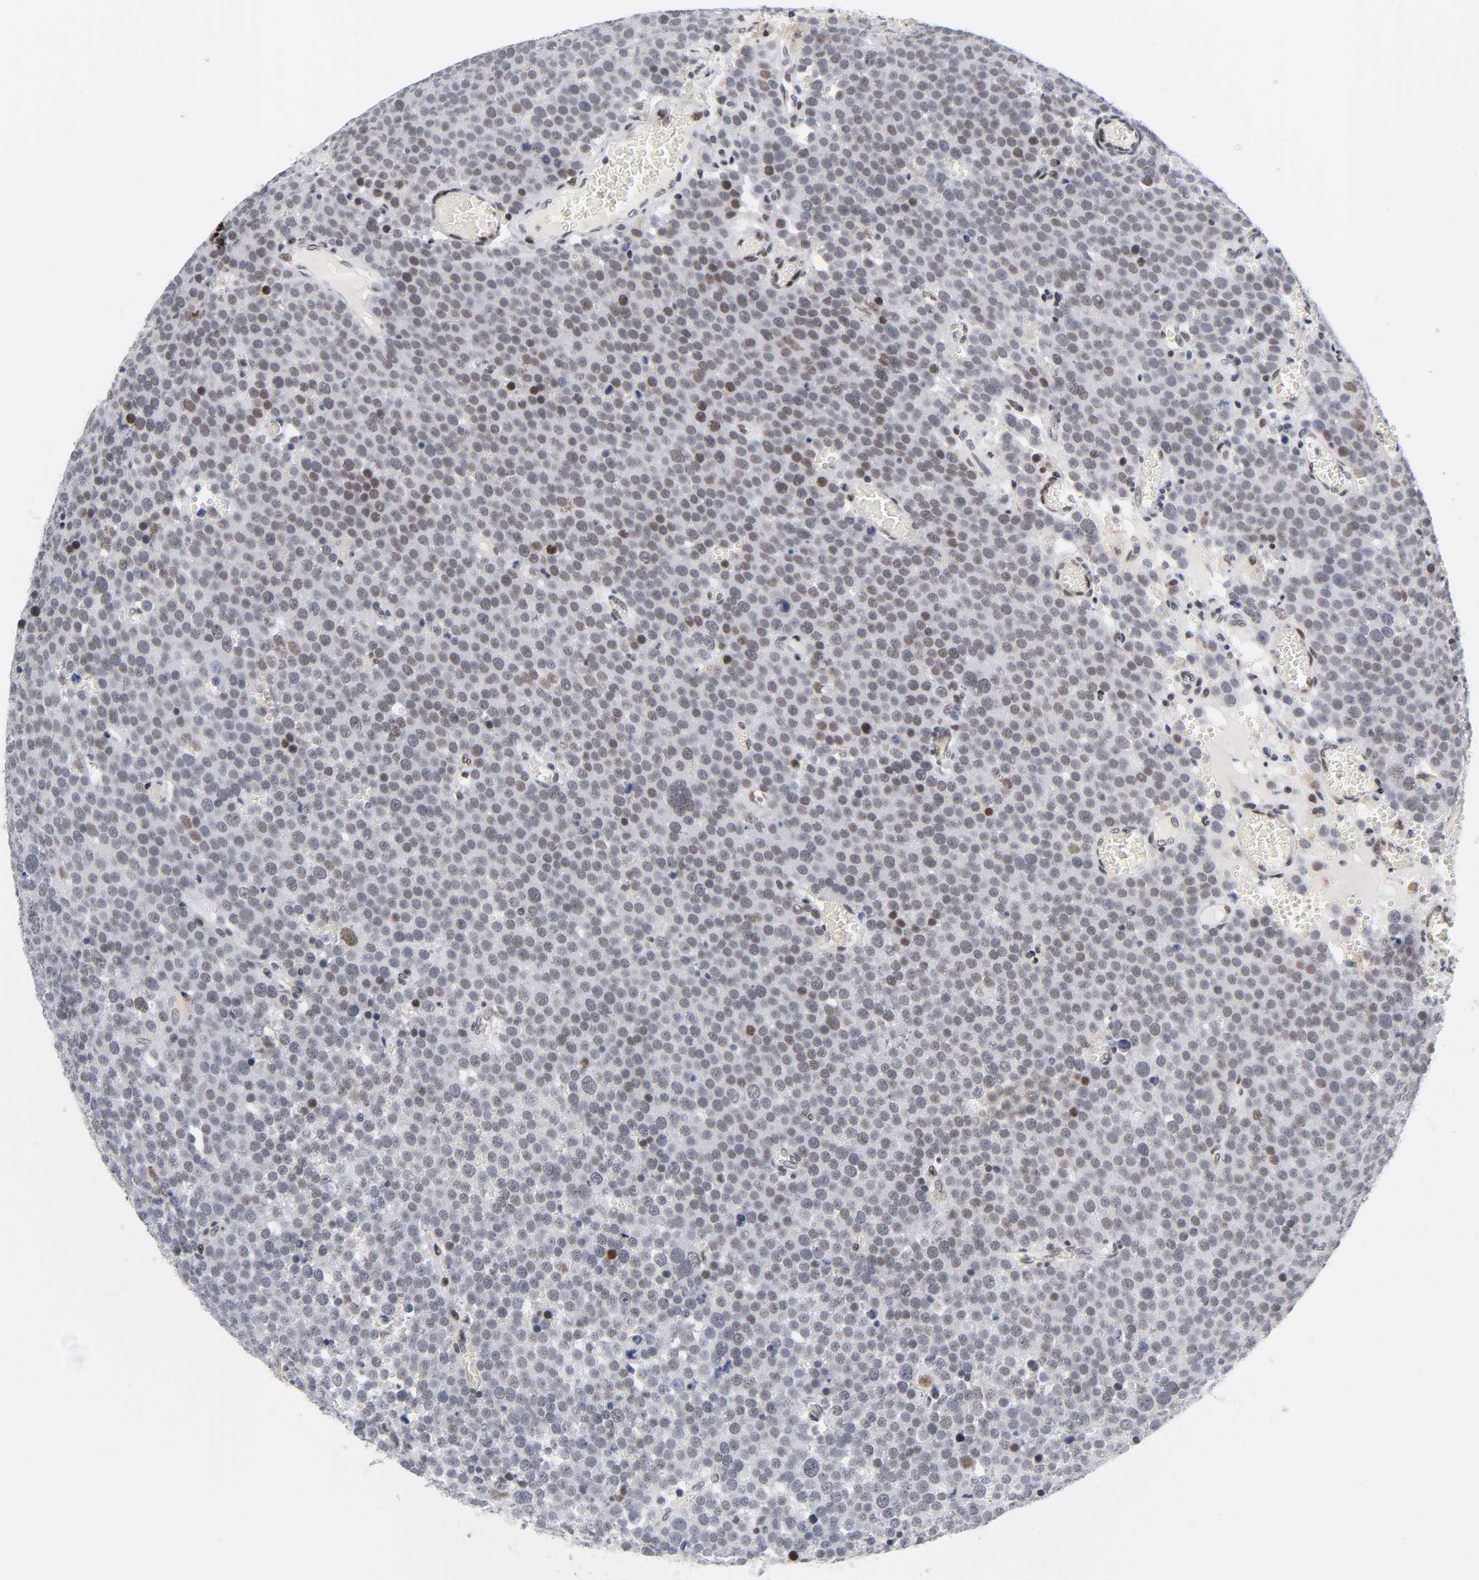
{"staining": {"intensity": "weak", "quantity": "25%-75%", "location": "nuclear"}, "tissue": "testis cancer", "cell_type": "Tumor cells", "image_type": "cancer", "snomed": [{"axis": "morphology", "description": "Seminoma, NOS"}, {"axis": "topography", "description": "Testis"}], "caption": "Weak nuclear protein expression is seen in about 25%-75% of tumor cells in testis cancer.", "gene": "DIDO1", "patient": {"sex": "male", "age": 71}}